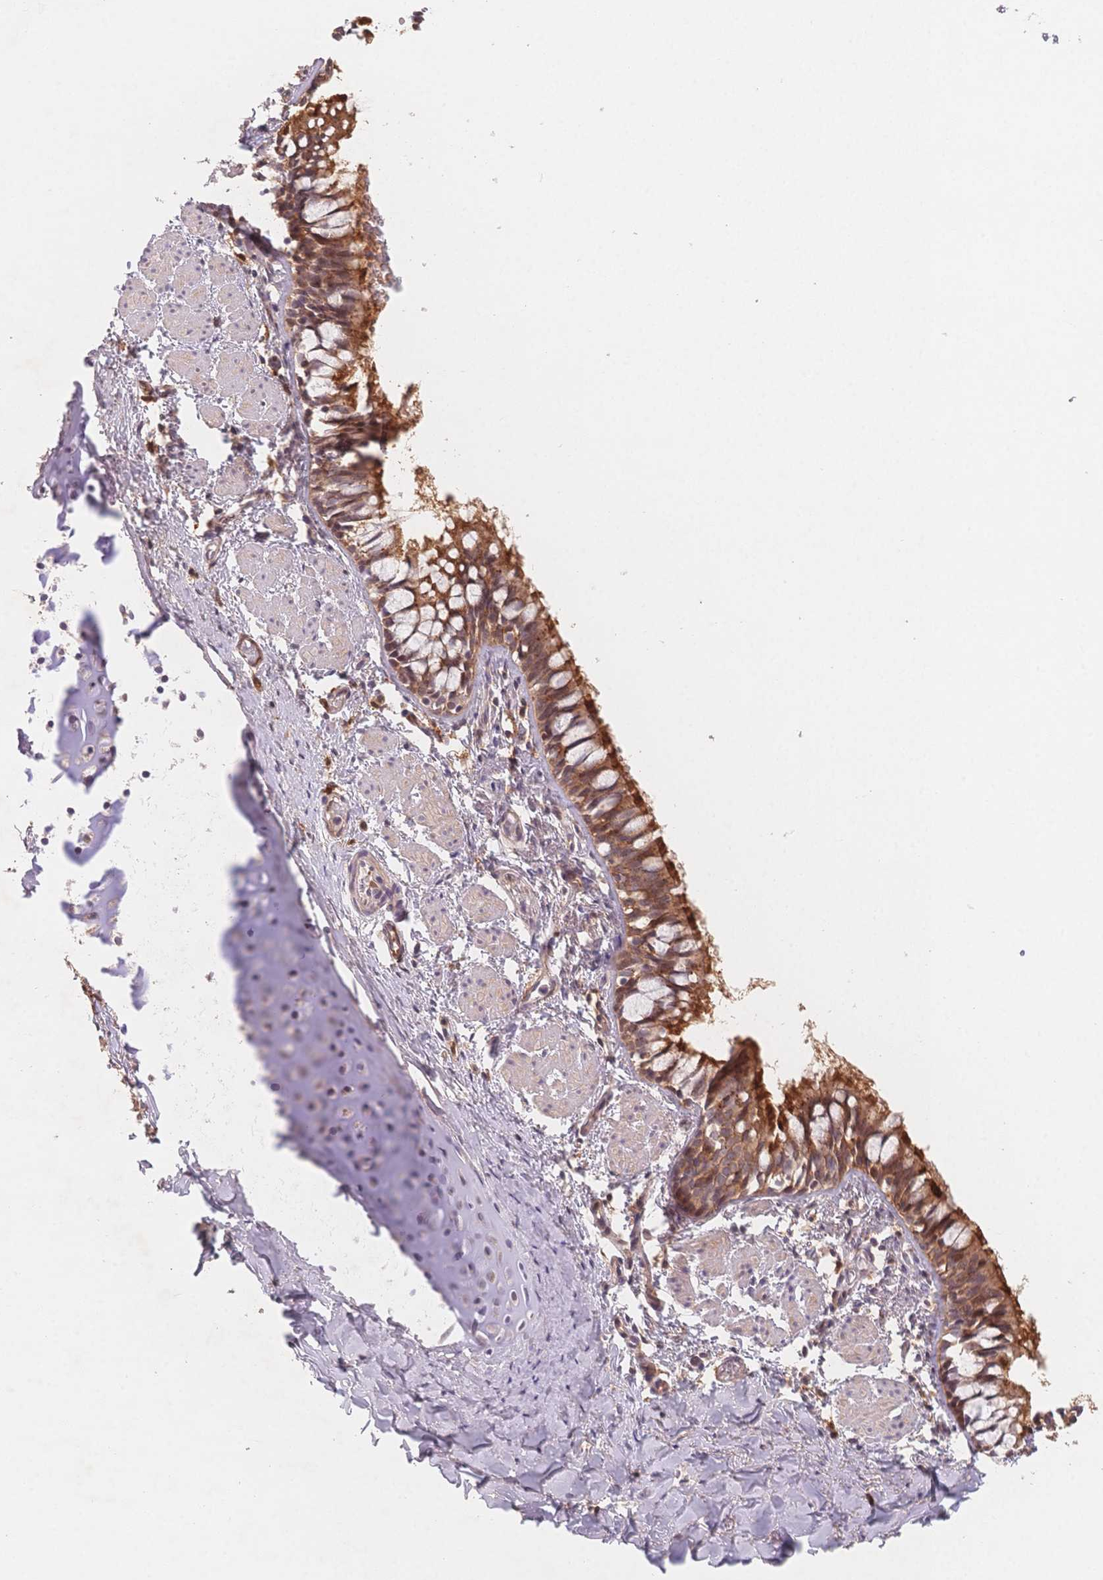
{"staining": {"intensity": "strong", "quantity": "25%-75%", "location": "cytoplasmic/membranous"}, "tissue": "bronchus", "cell_type": "Respiratory epithelial cells", "image_type": "normal", "snomed": [{"axis": "morphology", "description": "Normal tissue, NOS"}, {"axis": "topography", "description": "Bronchus"}], "caption": "Human bronchus stained with a protein marker displays strong staining in respiratory epithelial cells.", "gene": "C12orf75", "patient": {"sex": "male", "age": 1}}